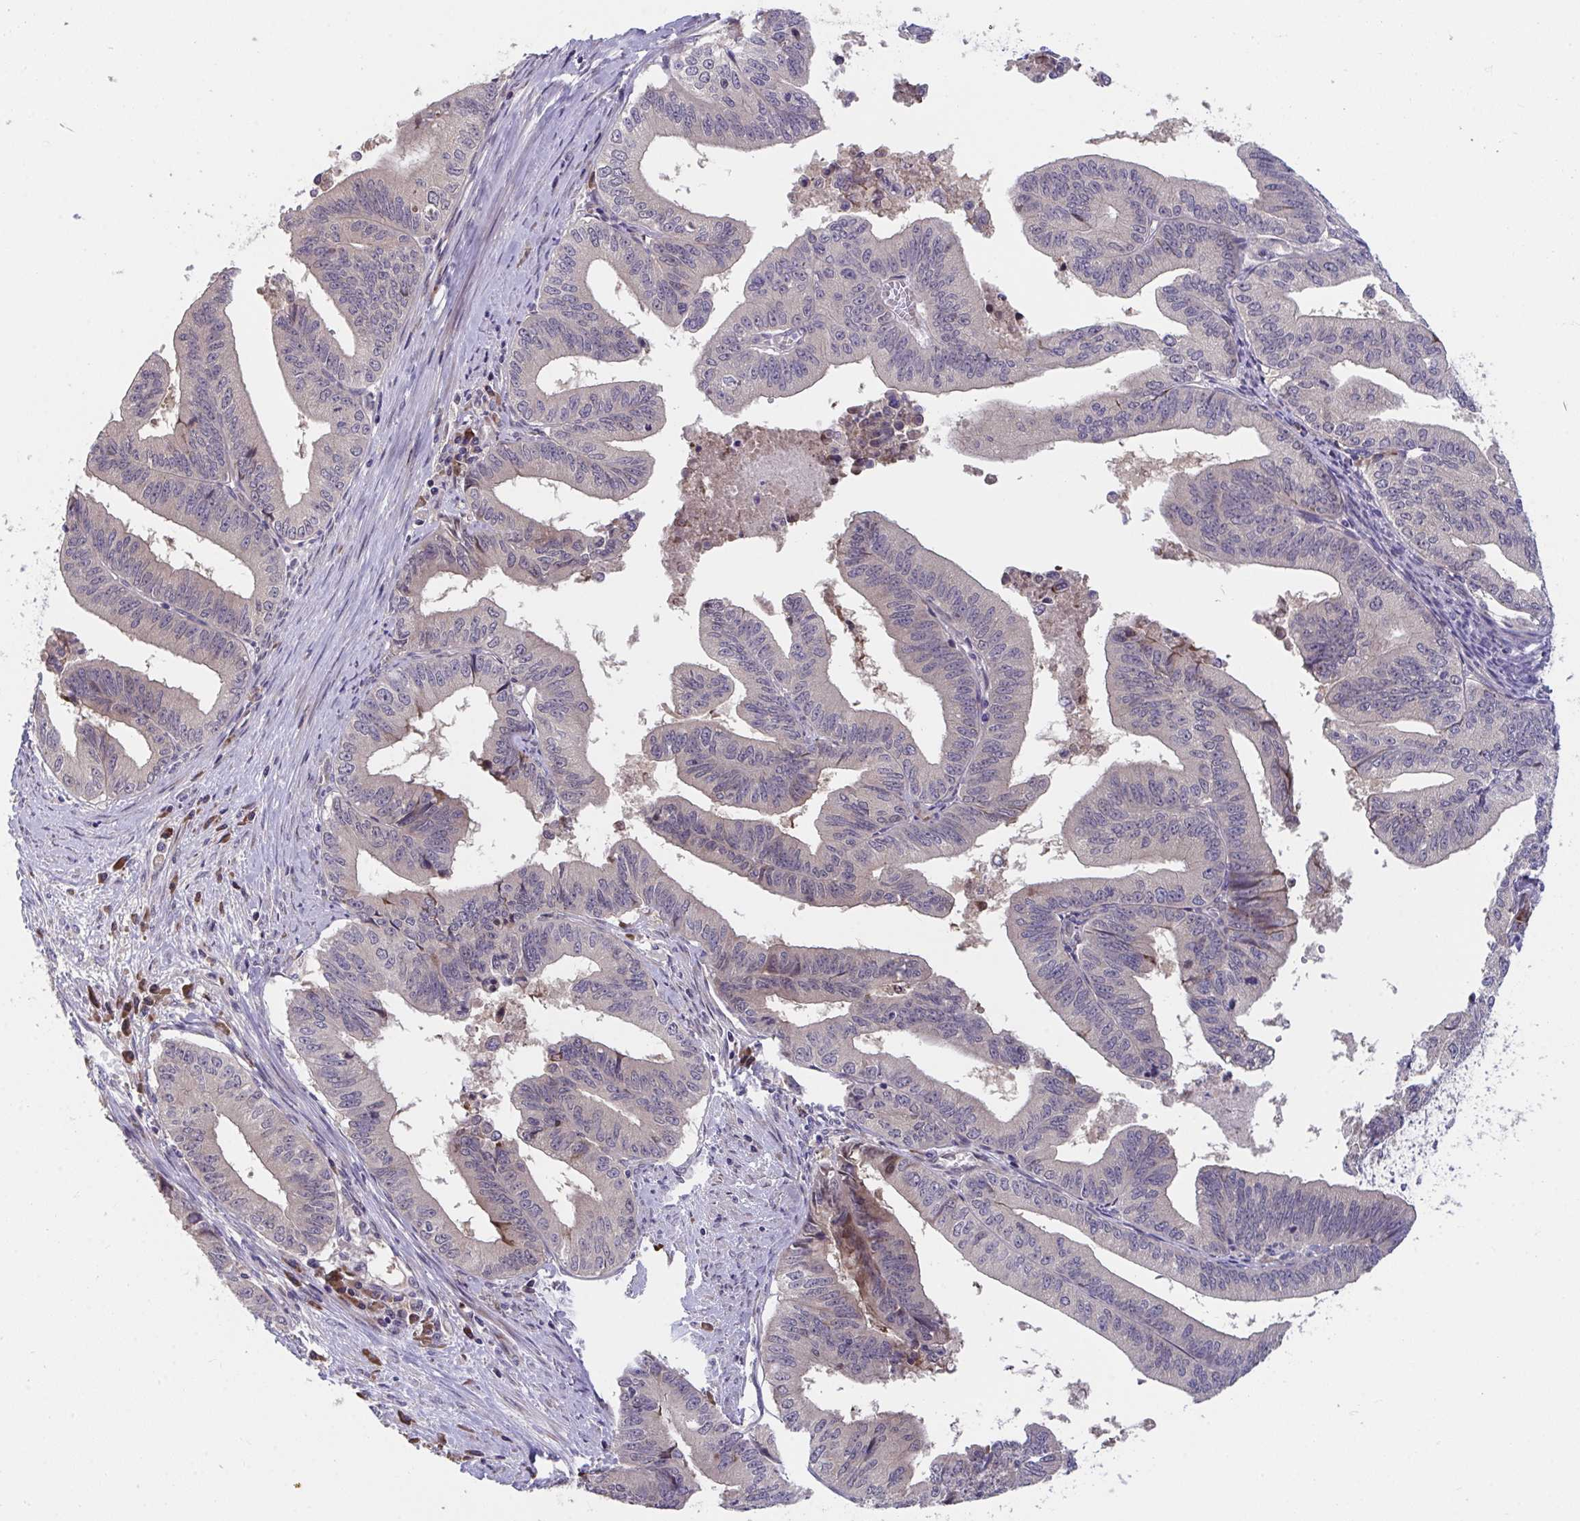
{"staining": {"intensity": "weak", "quantity": "<25%", "location": "cytoplasmic/membranous"}, "tissue": "endometrial cancer", "cell_type": "Tumor cells", "image_type": "cancer", "snomed": [{"axis": "morphology", "description": "Adenocarcinoma, NOS"}, {"axis": "topography", "description": "Endometrium"}], "caption": "Immunohistochemistry of endometrial cancer (adenocarcinoma) demonstrates no expression in tumor cells.", "gene": "SUSD4", "patient": {"sex": "female", "age": 65}}